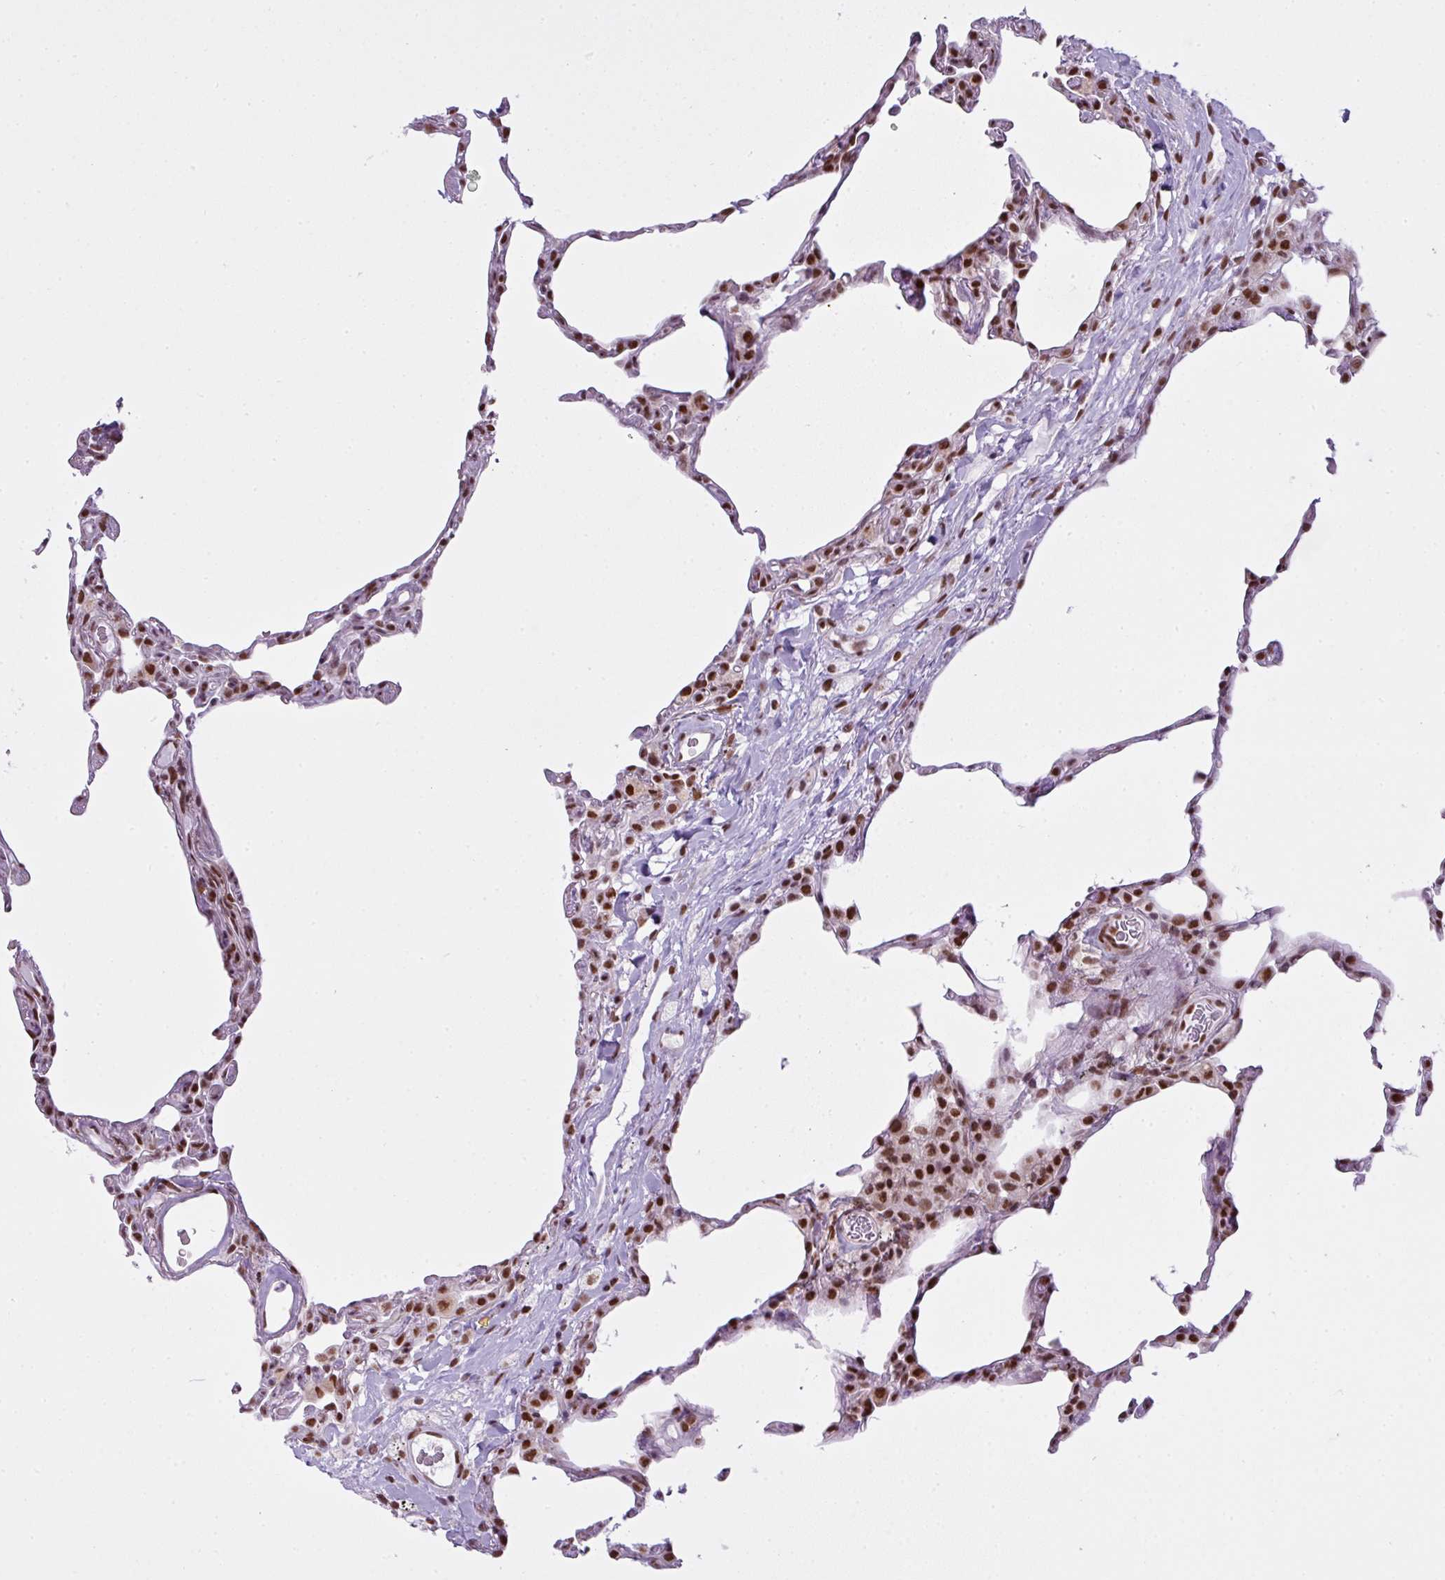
{"staining": {"intensity": "strong", "quantity": "25%-75%", "location": "nuclear"}, "tissue": "lung", "cell_type": "Alveolar cells", "image_type": "normal", "snomed": [{"axis": "morphology", "description": "Normal tissue, NOS"}, {"axis": "topography", "description": "Lung"}], "caption": "Protein expression analysis of benign lung reveals strong nuclear expression in about 25%-75% of alveolar cells.", "gene": "ARL6IP4", "patient": {"sex": "female", "age": 57}}